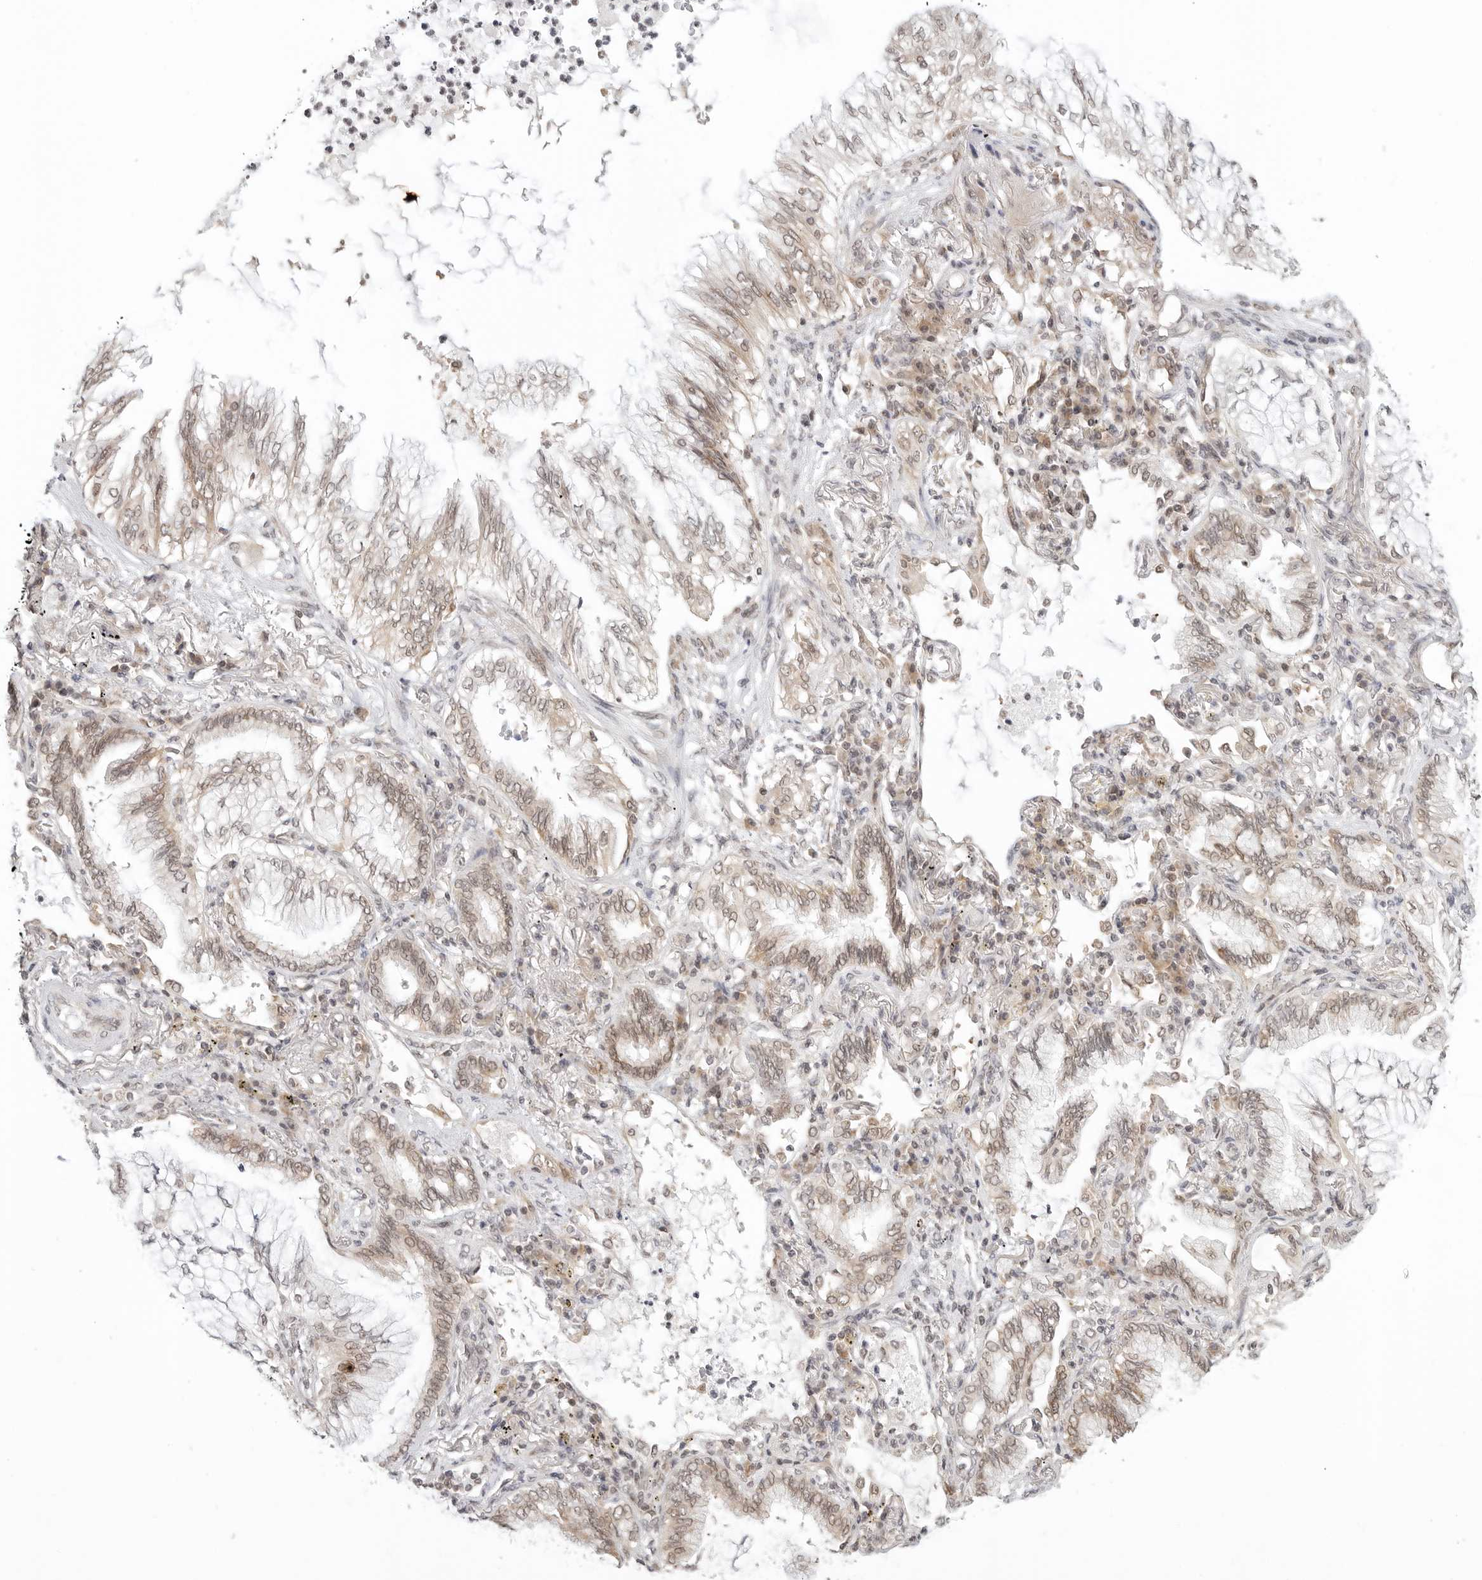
{"staining": {"intensity": "moderate", "quantity": "25%-75%", "location": "nuclear"}, "tissue": "lung cancer", "cell_type": "Tumor cells", "image_type": "cancer", "snomed": [{"axis": "morphology", "description": "Adenocarcinoma, NOS"}, {"axis": "topography", "description": "Lung"}], "caption": "A brown stain highlights moderate nuclear staining of a protein in lung cancer tumor cells. (IHC, brightfield microscopy, high magnification).", "gene": "METAP1", "patient": {"sex": "female", "age": 70}}